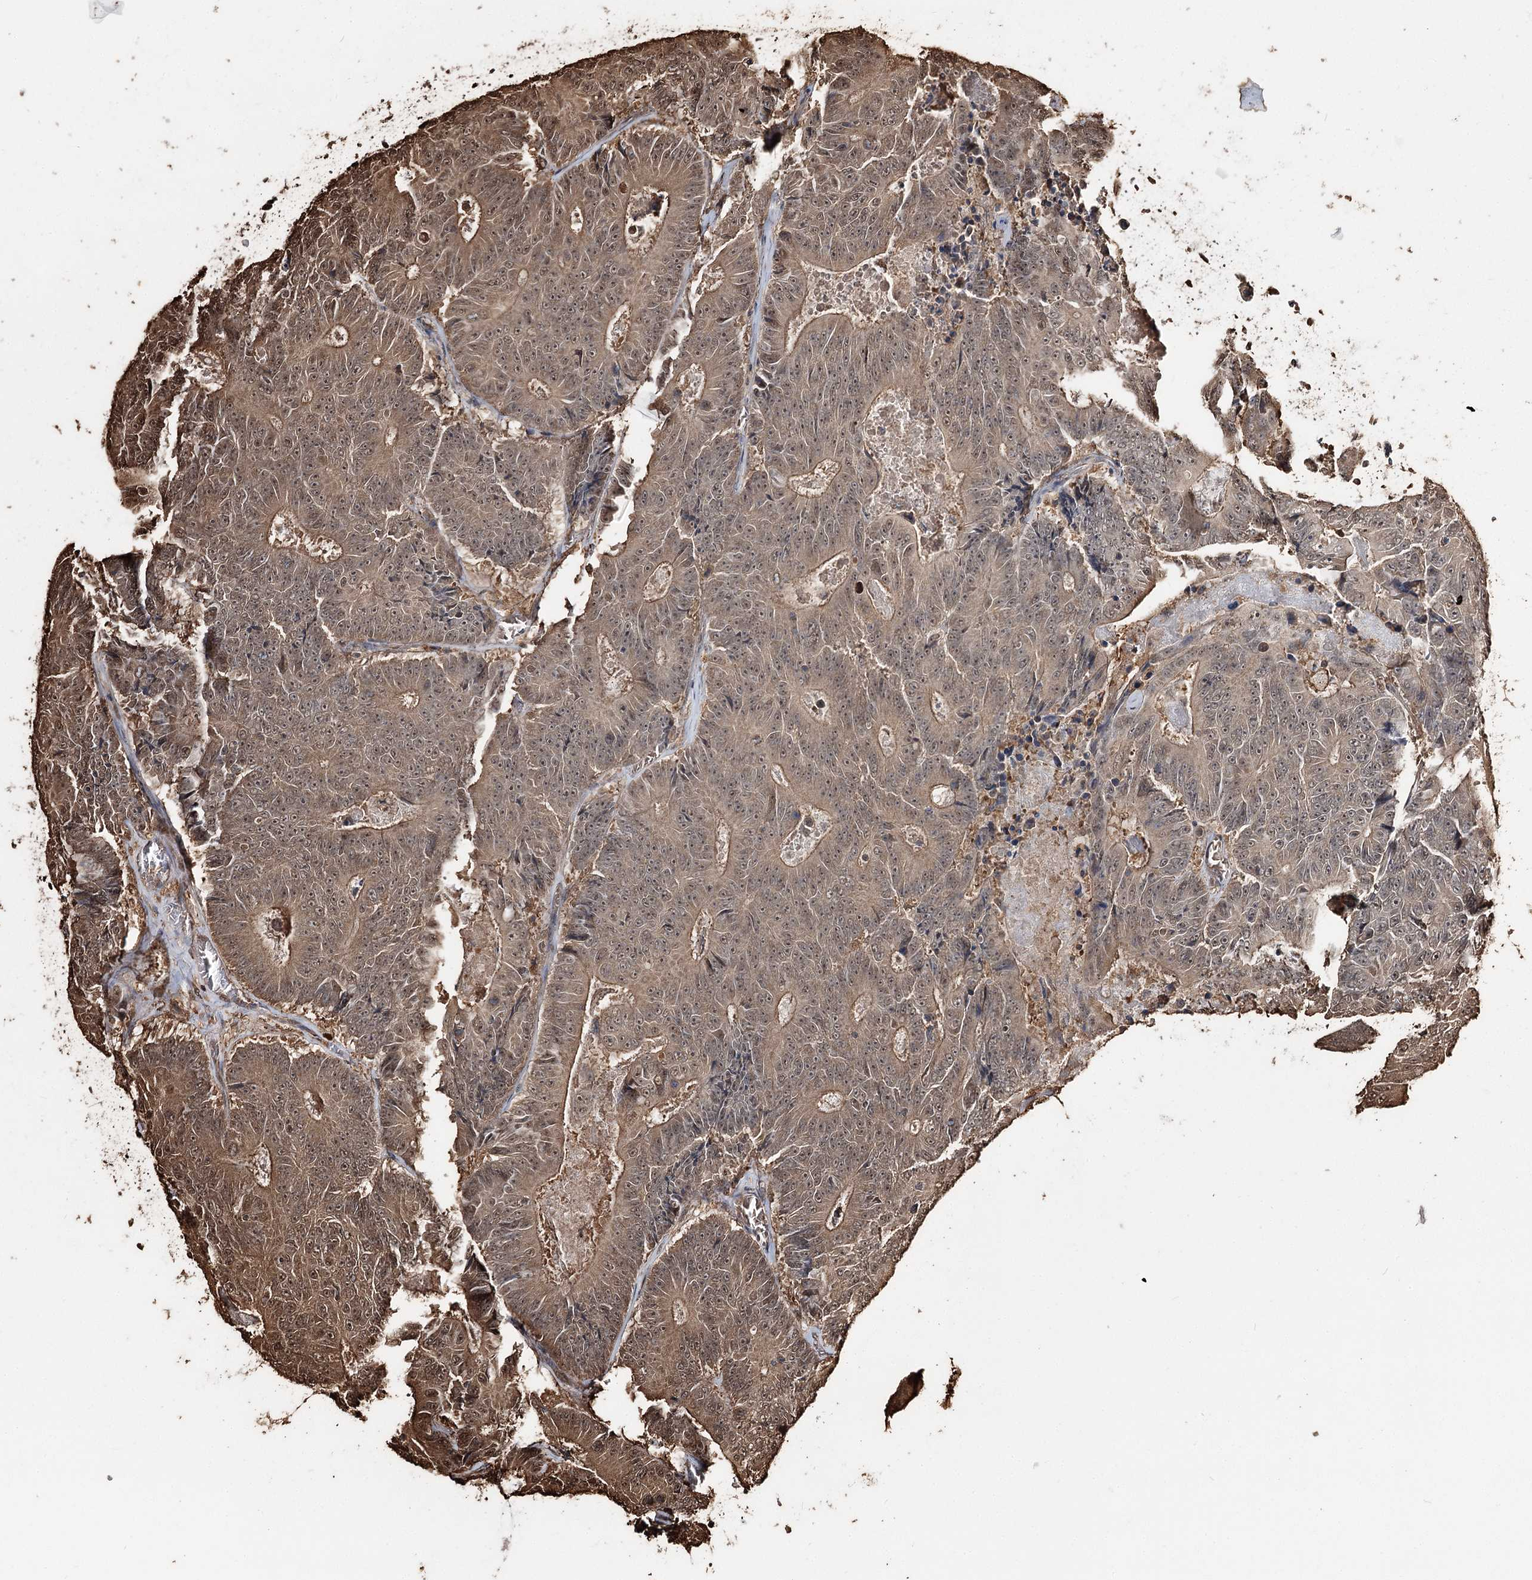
{"staining": {"intensity": "moderate", "quantity": ">75%", "location": "cytoplasmic/membranous,nuclear"}, "tissue": "colorectal cancer", "cell_type": "Tumor cells", "image_type": "cancer", "snomed": [{"axis": "morphology", "description": "Adenocarcinoma, NOS"}, {"axis": "topography", "description": "Colon"}], "caption": "Immunohistochemical staining of human adenocarcinoma (colorectal) demonstrates medium levels of moderate cytoplasmic/membranous and nuclear protein expression in about >75% of tumor cells.", "gene": "PLCH1", "patient": {"sex": "male", "age": 83}}